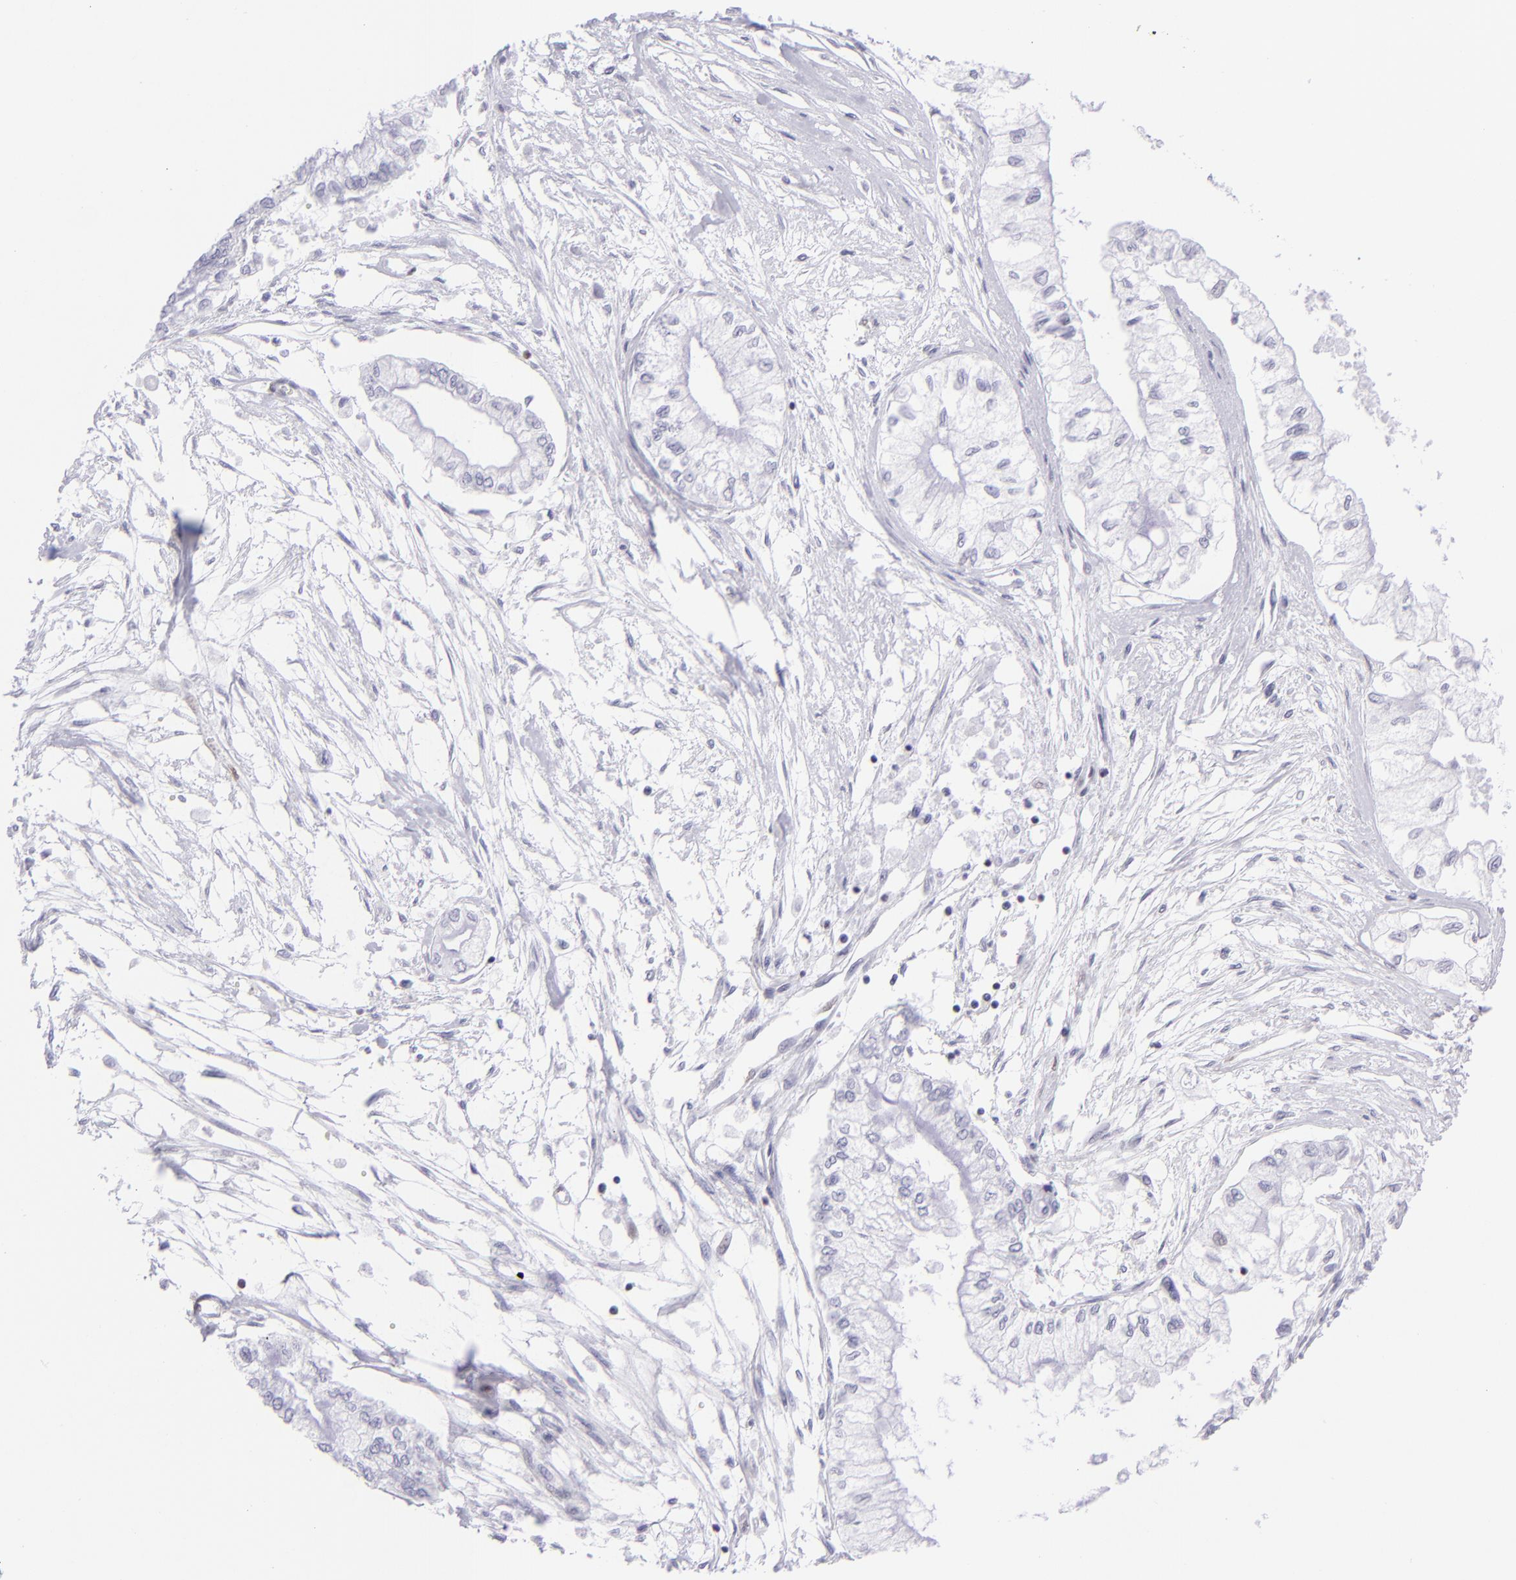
{"staining": {"intensity": "negative", "quantity": "none", "location": "none"}, "tissue": "pancreatic cancer", "cell_type": "Tumor cells", "image_type": "cancer", "snomed": [{"axis": "morphology", "description": "Adenocarcinoma, NOS"}, {"axis": "topography", "description": "Pancreas"}], "caption": "Immunohistochemical staining of human adenocarcinoma (pancreatic) shows no significant positivity in tumor cells.", "gene": "ETS1", "patient": {"sex": "male", "age": 79}}